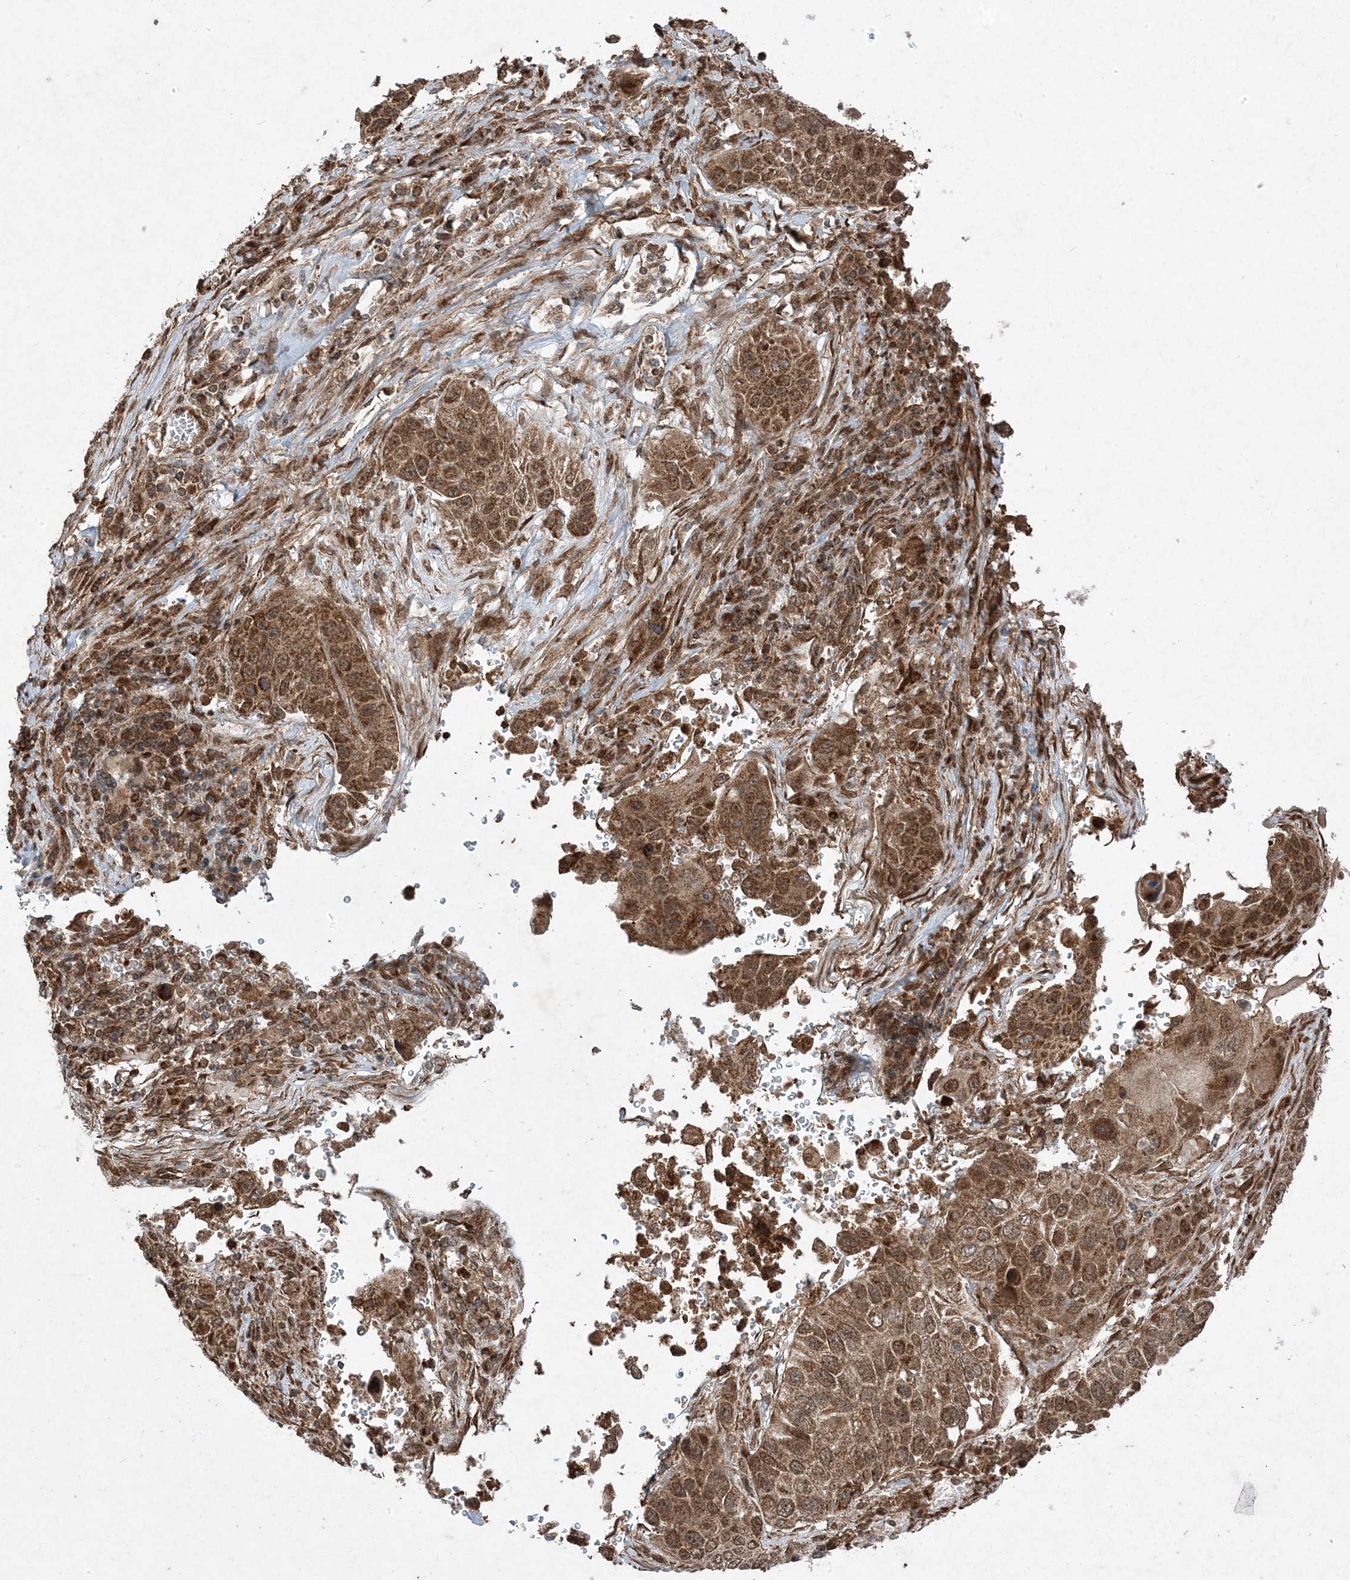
{"staining": {"intensity": "moderate", "quantity": ">75%", "location": "cytoplasmic/membranous,nuclear"}, "tissue": "lung cancer", "cell_type": "Tumor cells", "image_type": "cancer", "snomed": [{"axis": "morphology", "description": "Squamous cell carcinoma, NOS"}, {"axis": "topography", "description": "Lung"}], "caption": "IHC (DAB) staining of lung squamous cell carcinoma reveals moderate cytoplasmic/membranous and nuclear protein staining in about >75% of tumor cells.", "gene": "PLEKHM2", "patient": {"sex": "male", "age": 61}}